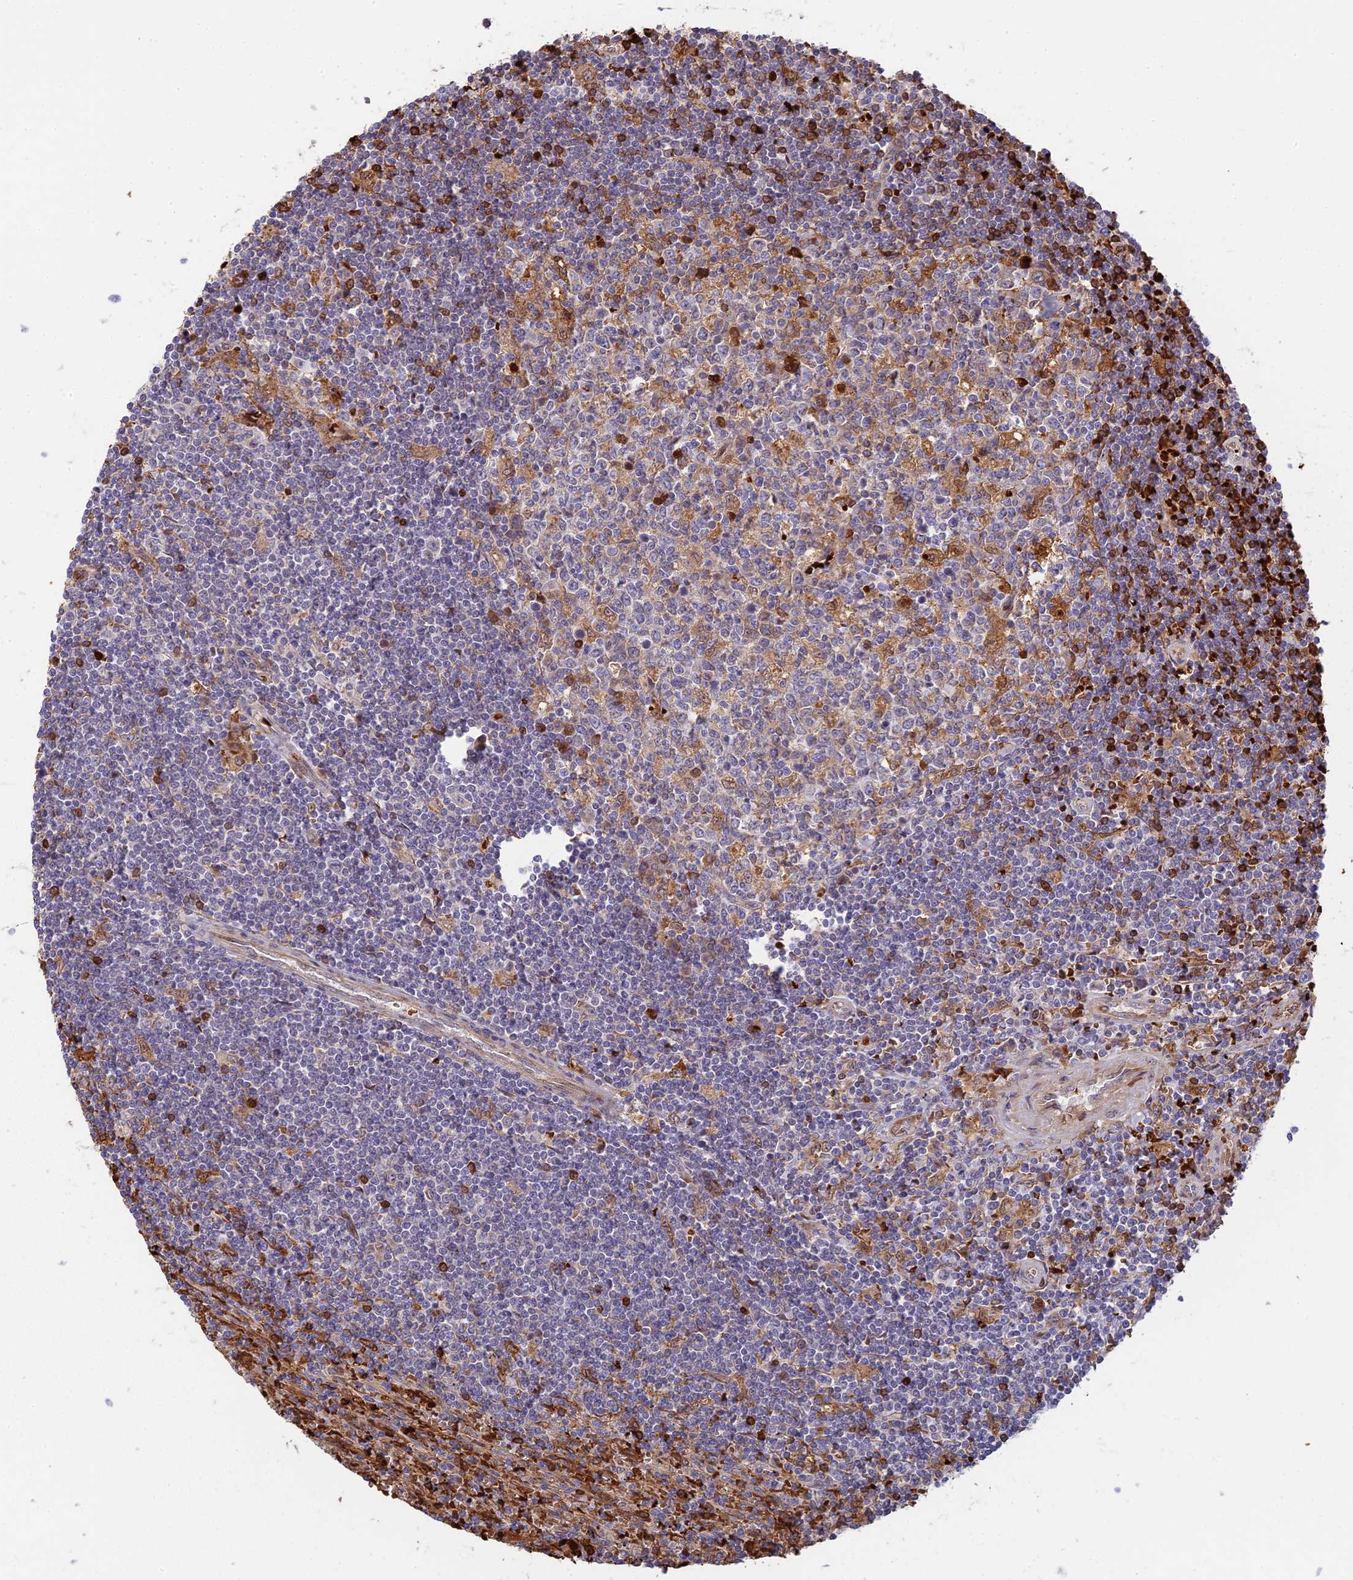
{"staining": {"intensity": "strong", "quantity": "<25%", "location": "cytoplasmic/membranous"}, "tissue": "lymphoma", "cell_type": "Tumor cells", "image_type": "cancer", "snomed": [{"axis": "morphology", "description": "Malignant lymphoma, non-Hodgkin's type, Low grade"}, {"axis": "topography", "description": "Spleen"}], "caption": "Immunohistochemical staining of human low-grade malignant lymphoma, non-Hodgkin's type exhibits medium levels of strong cytoplasmic/membranous protein positivity in about <25% of tumor cells.", "gene": "UFSP2", "patient": {"sex": "male", "age": 76}}